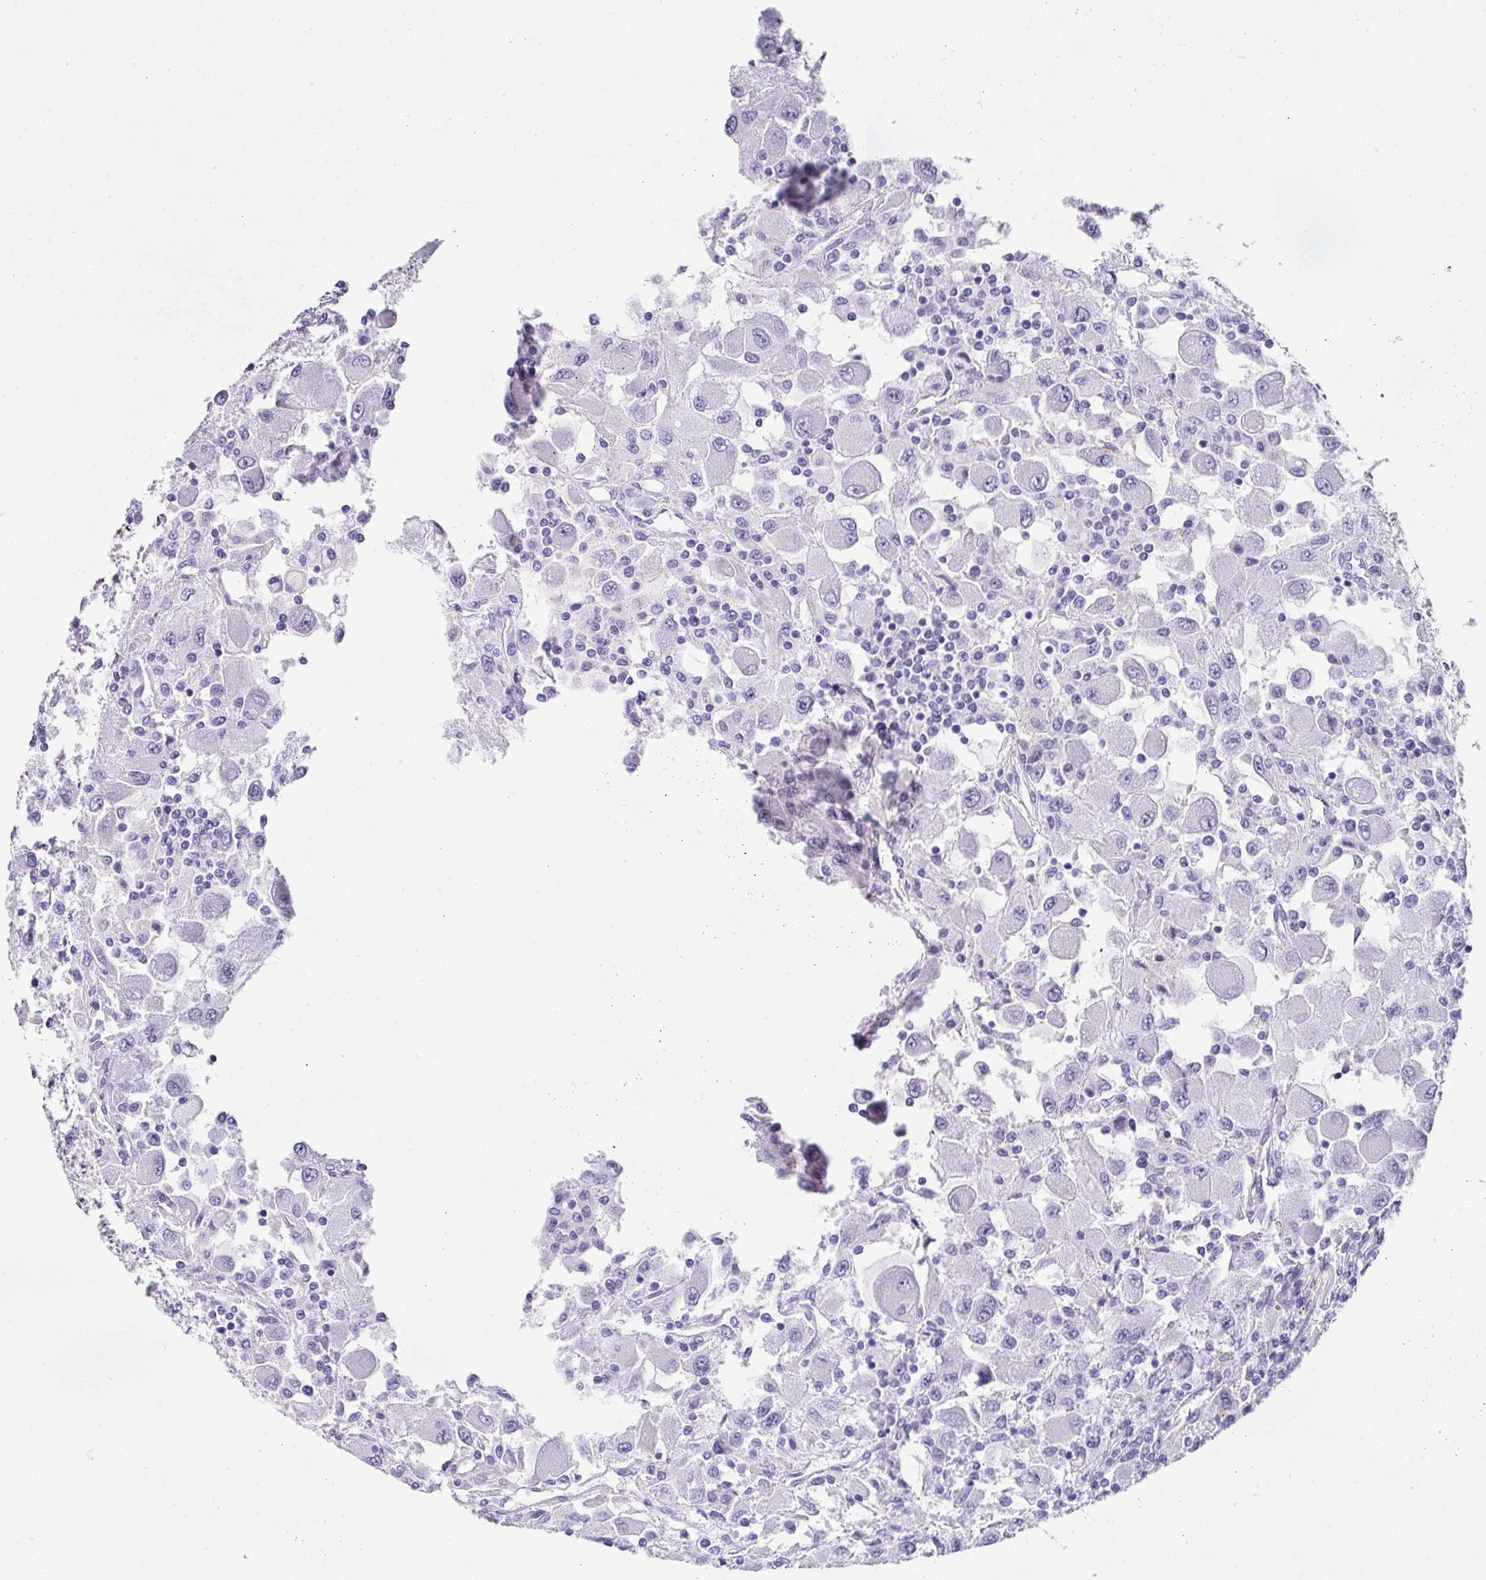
{"staining": {"intensity": "negative", "quantity": "none", "location": "none"}, "tissue": "renal cancer", "cell_type": "Tumor cells", "image_type": "cancer", "snomed": [{"axis": "morphology", "description": "Adenocarcinoma, NOS"}, {"axis": "topography", "description": "Kidney"}], "caption": "High power microscopy photomicrograph of an immunohistochemistry photomicrograph of renal adenocarcinoma, revealing no significant expression in tumor cells. (DAB (3,3'-diaminobenzidine) immunohistochemistry (IHC) with hematoxylin counter stain).", "gene": "ANKRD29", "patient": {"sex": "female", "age": 67}}